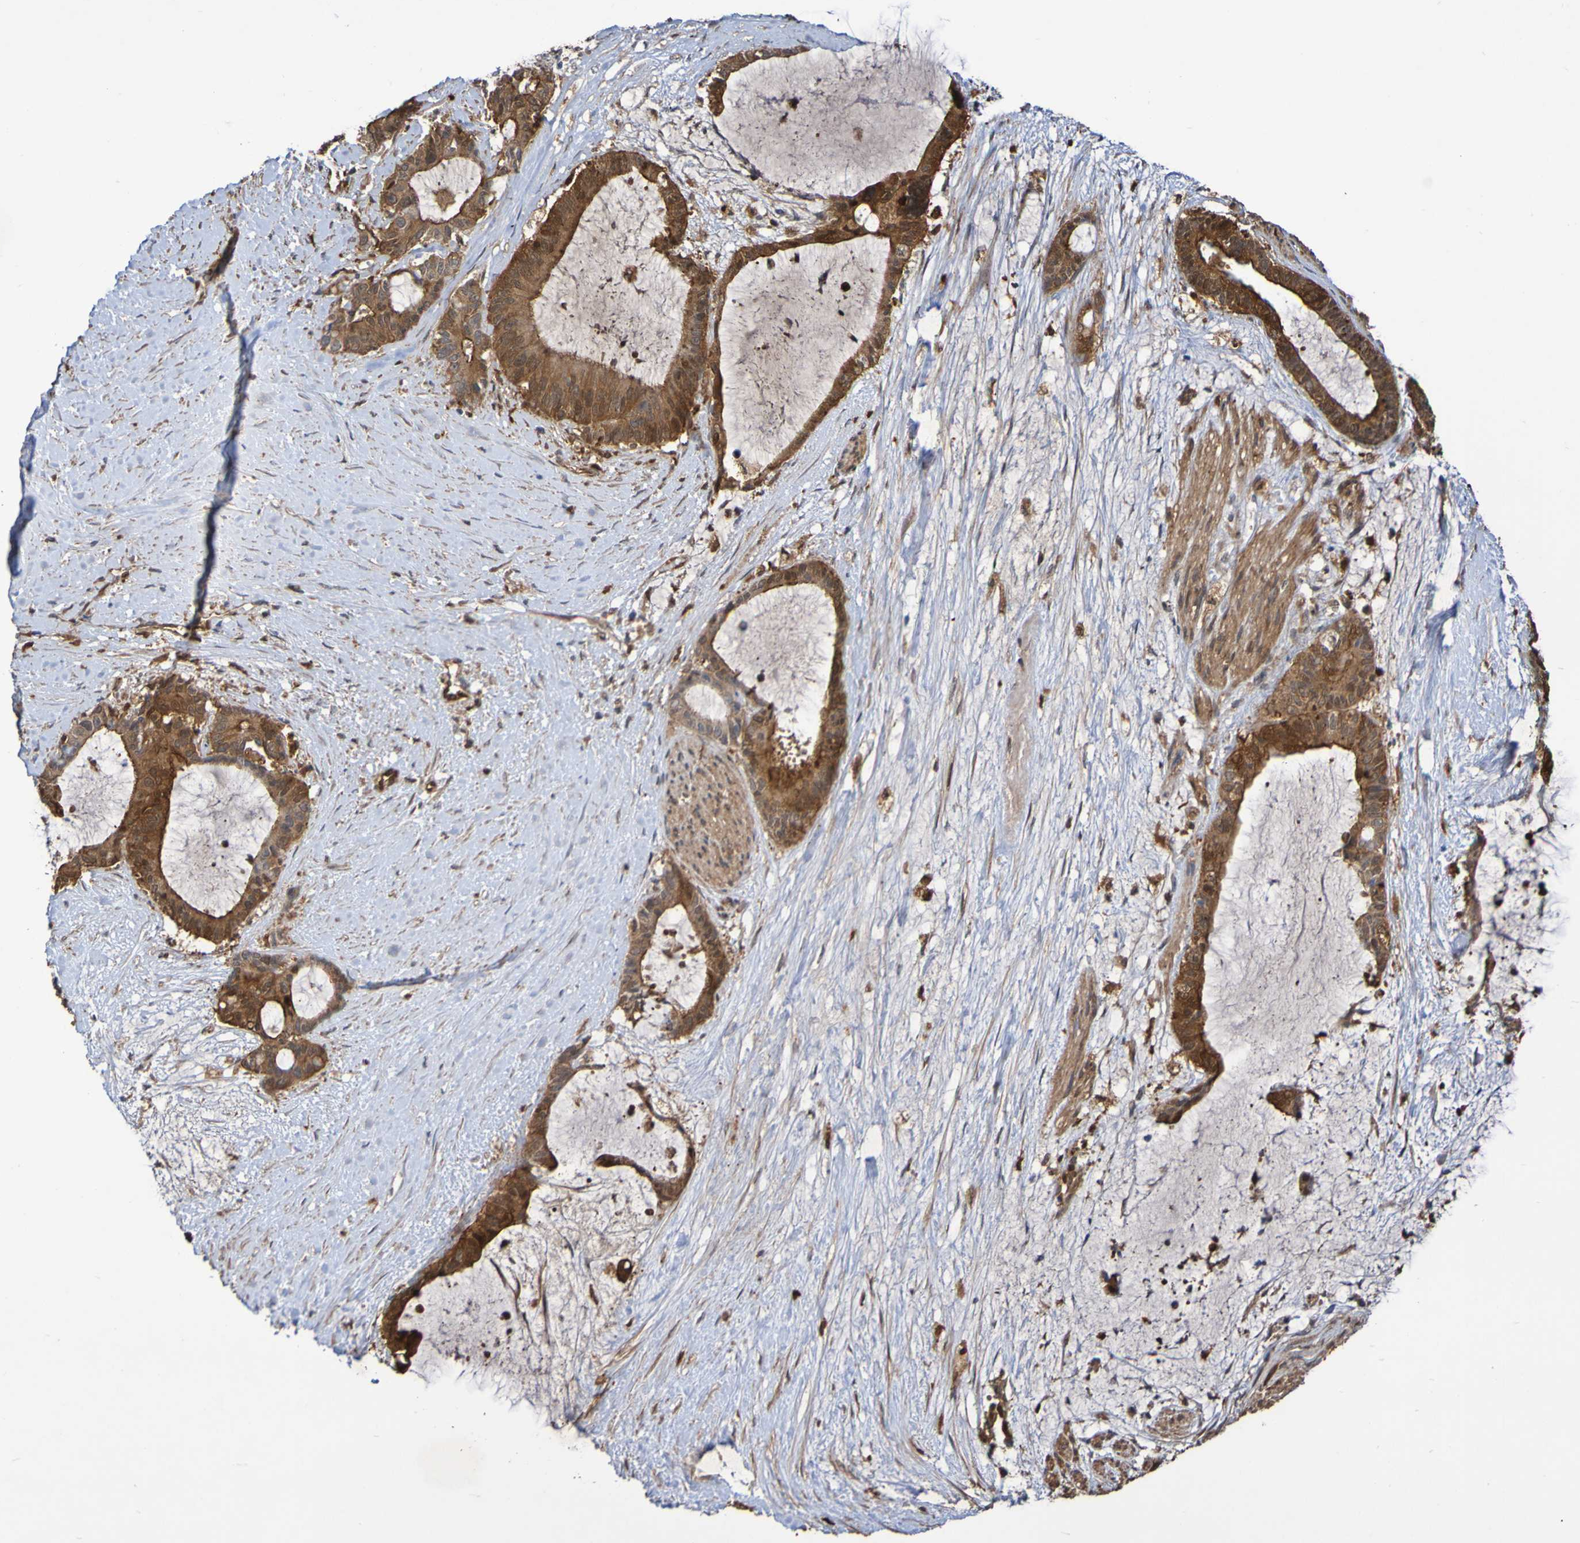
{"staining": {"intensity": "strong", "quantity": ">75%", "location": "cytoplasmic/membranous,nuclear"}, "tissue": "liver cancer", "cell_type": "Tumor cells", "image_type": "cancer", "snomed": [{"axis": "morphology", "description": "Cholangiocarcinoma"}, {"axis": "topography", "description": "Liver"}], "caption": "This is an image of IHC staining of liver cancer, which shows strong expression in the cytoplasmic/membranous and nuclear of tumor cells.", "gene": "SERPINB6", "patient": {"sex": "female", "age": 73}}